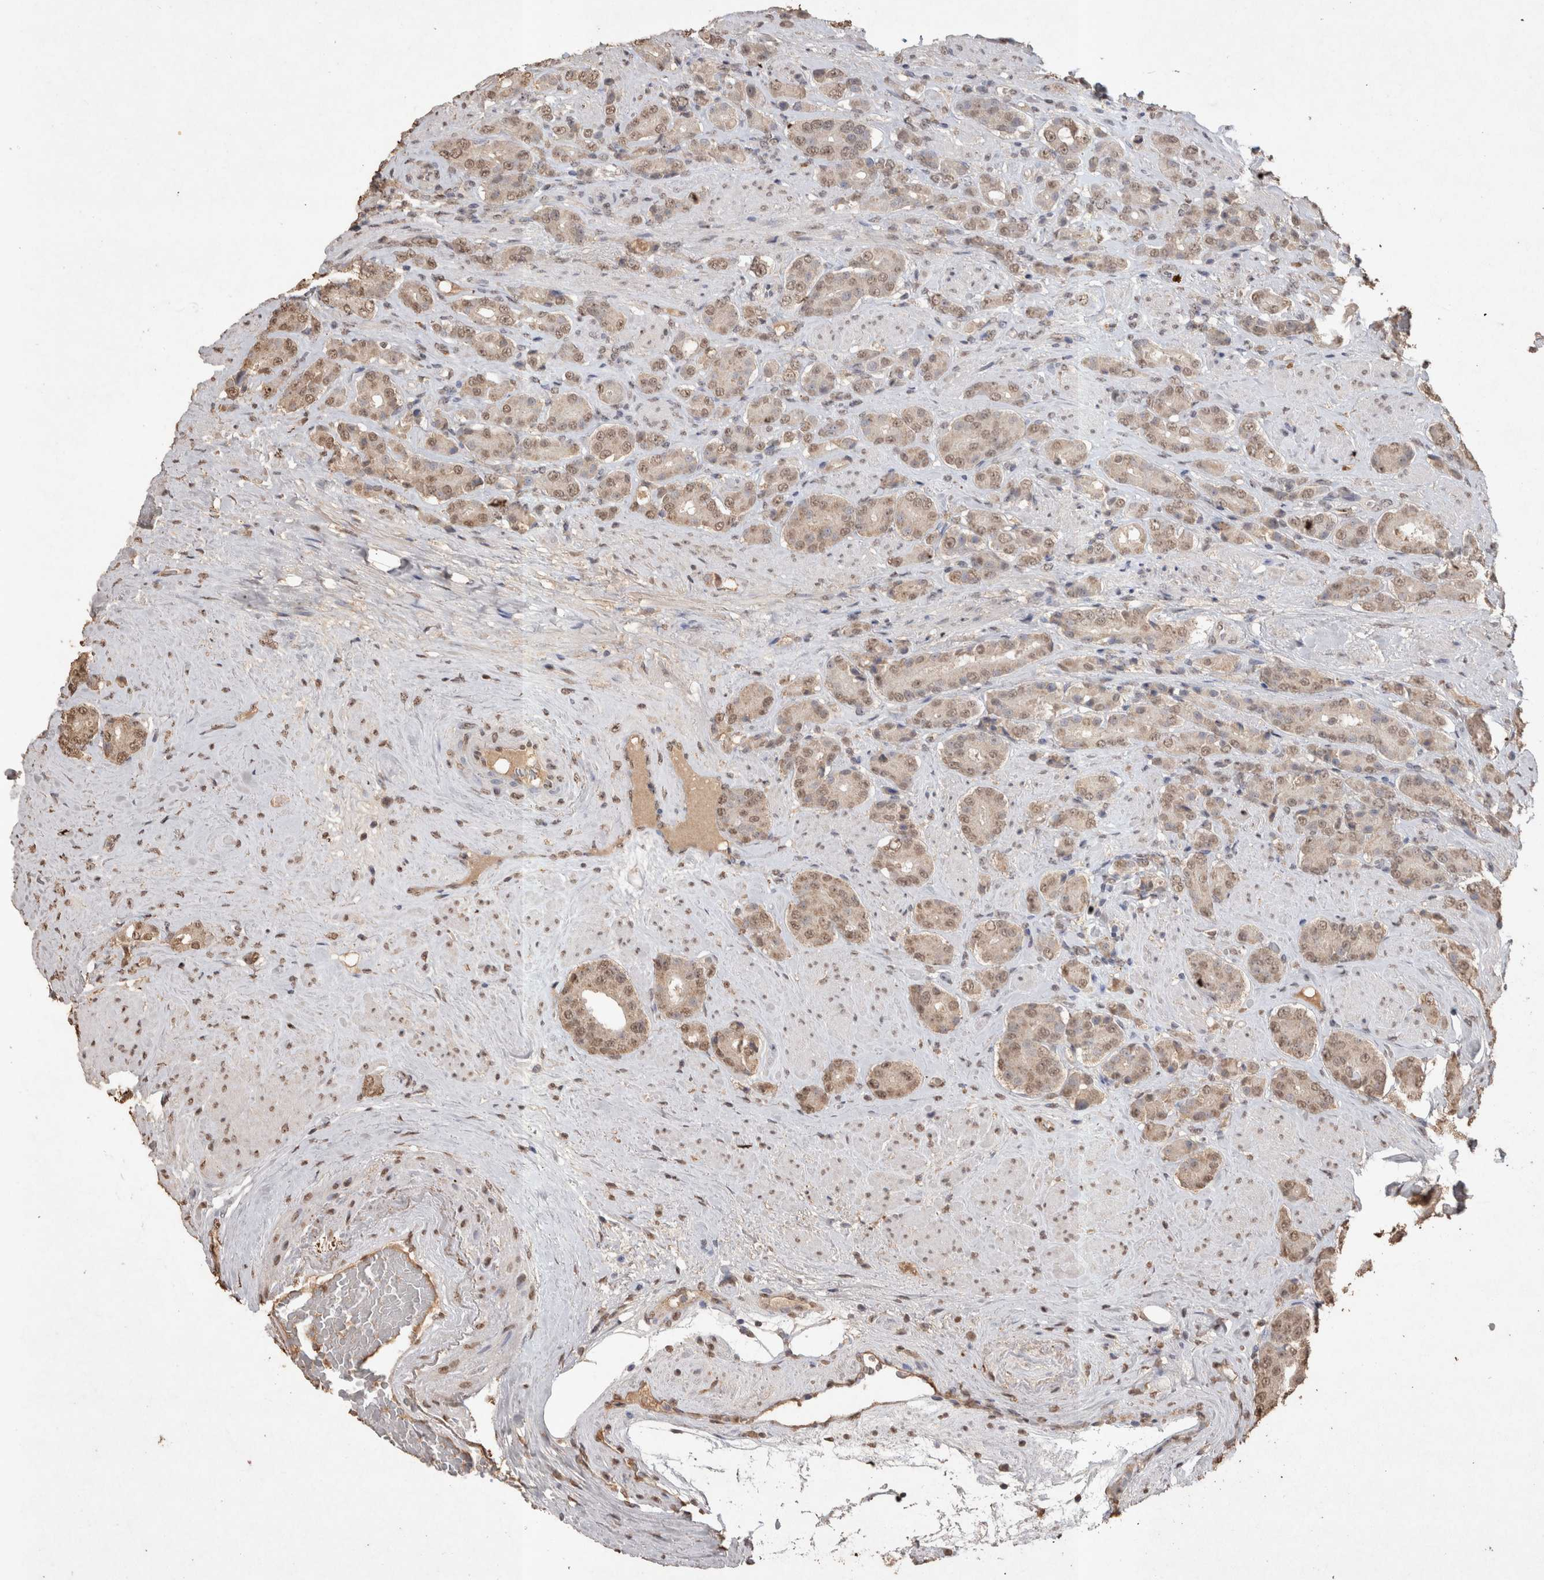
{"staining": {"intensity": "weak", "quantity": ">75%", "location": "nuclear"}, "tissue": "prostate cancer", "cell_type": "Tumor cells", "image_type": "cancer", "snomed": [{"axis": "morphology", "description": "Adenocarcinoma, High grade"}, {"axis": "topography", "description": "Prostate"}], "caption": "Human prostate high-grade adenocarcinoma stained with a brown dye exhibits weak nuclear positive staining in approximately >75% of tumor cells.", "gene": "MLX", "patient": {"sex": "male", "age": 71}}